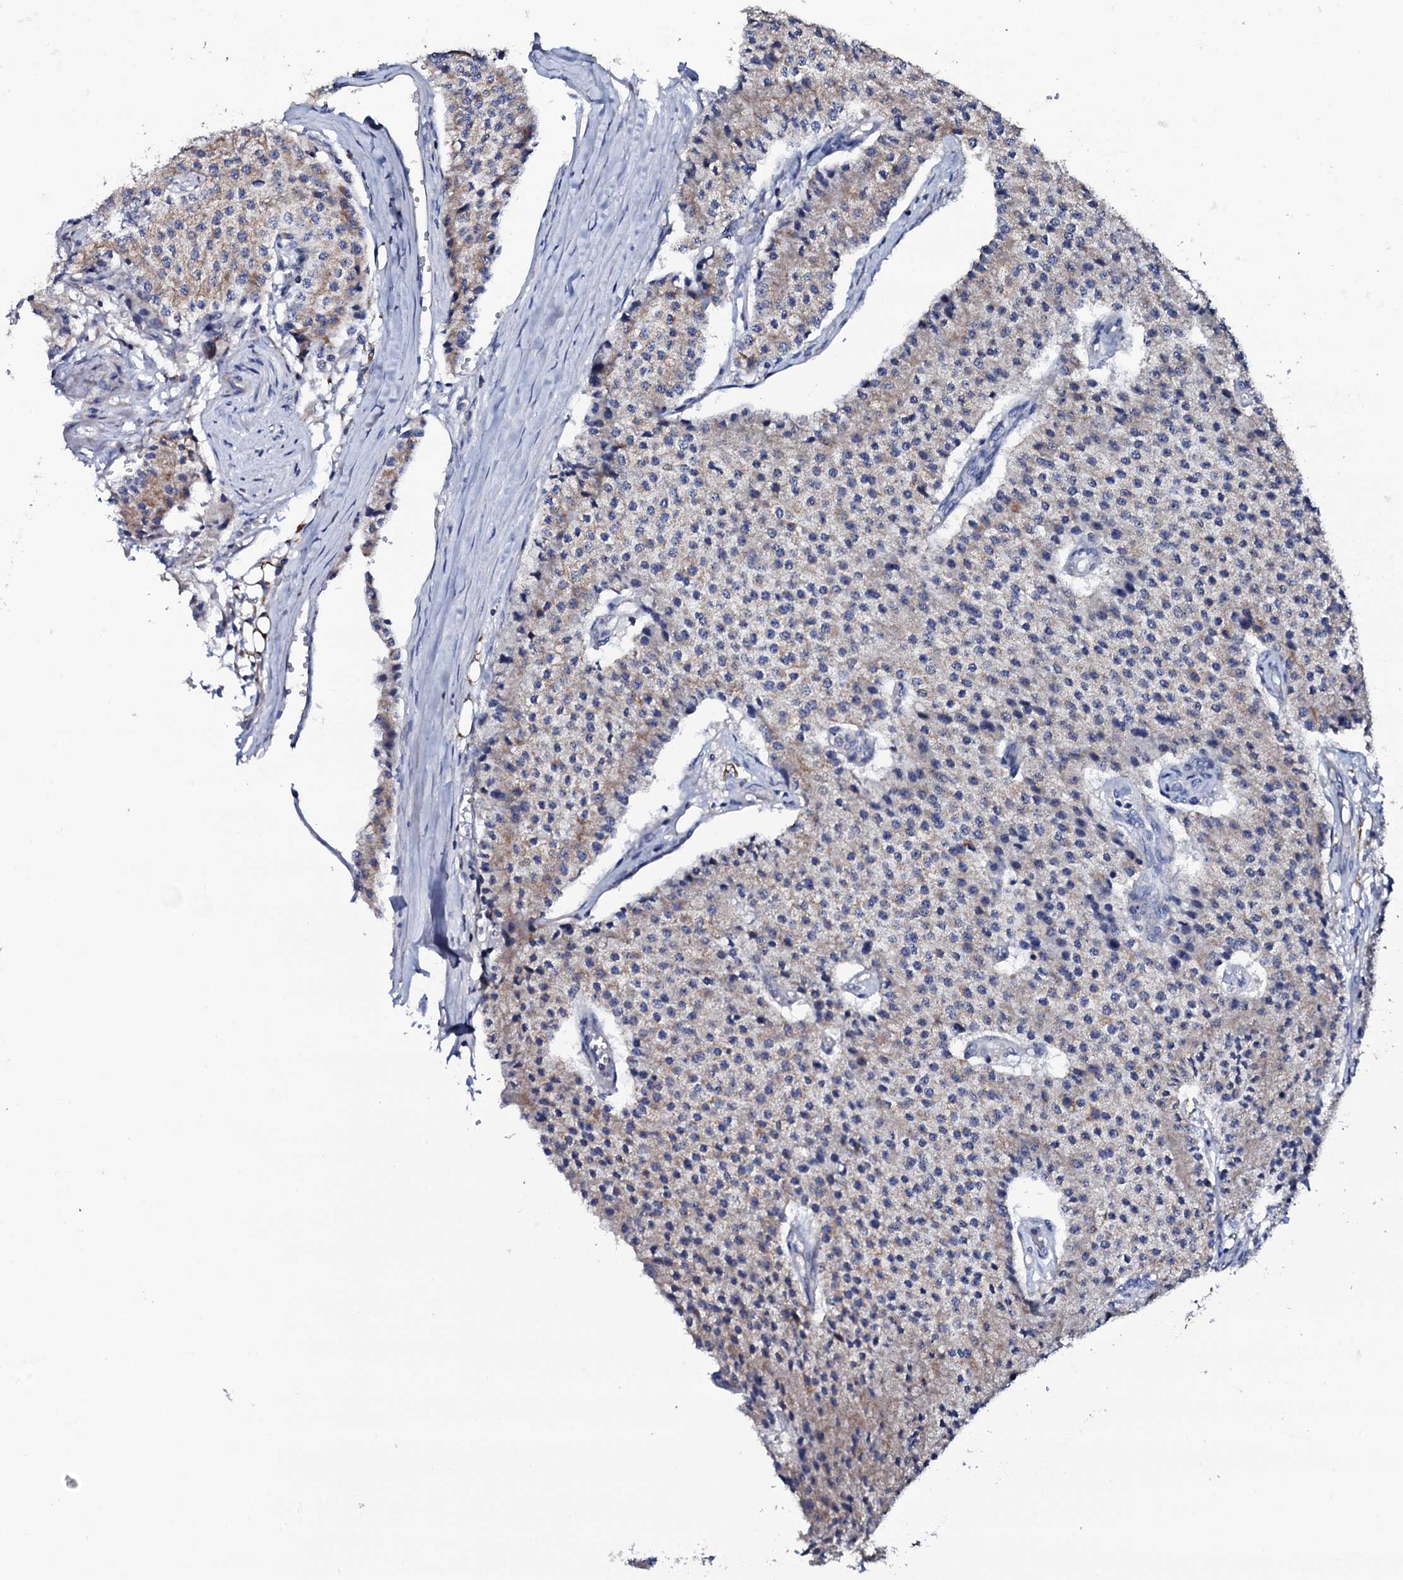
{"staining": {"intensity": "moderate", "quantity": "<25%", "location": "cytoplasmic/membranous"}, "tissue": "carcinoid", "cell_type": "Tumor cells", "image_type": "cancer", "snomed": [{"axis": "morphology", "description": "Carcinoid, malignant, NOS"}, {"axis": "topography", "description": "Colon"}], "caption": "Protein staining demonstrates moderate cytoplasmic/membranous staining in about <25% of tumor cells in malignant carcinoid.", "gene": "TCAF2", "patient": {"sex": "female", "age": 52}}